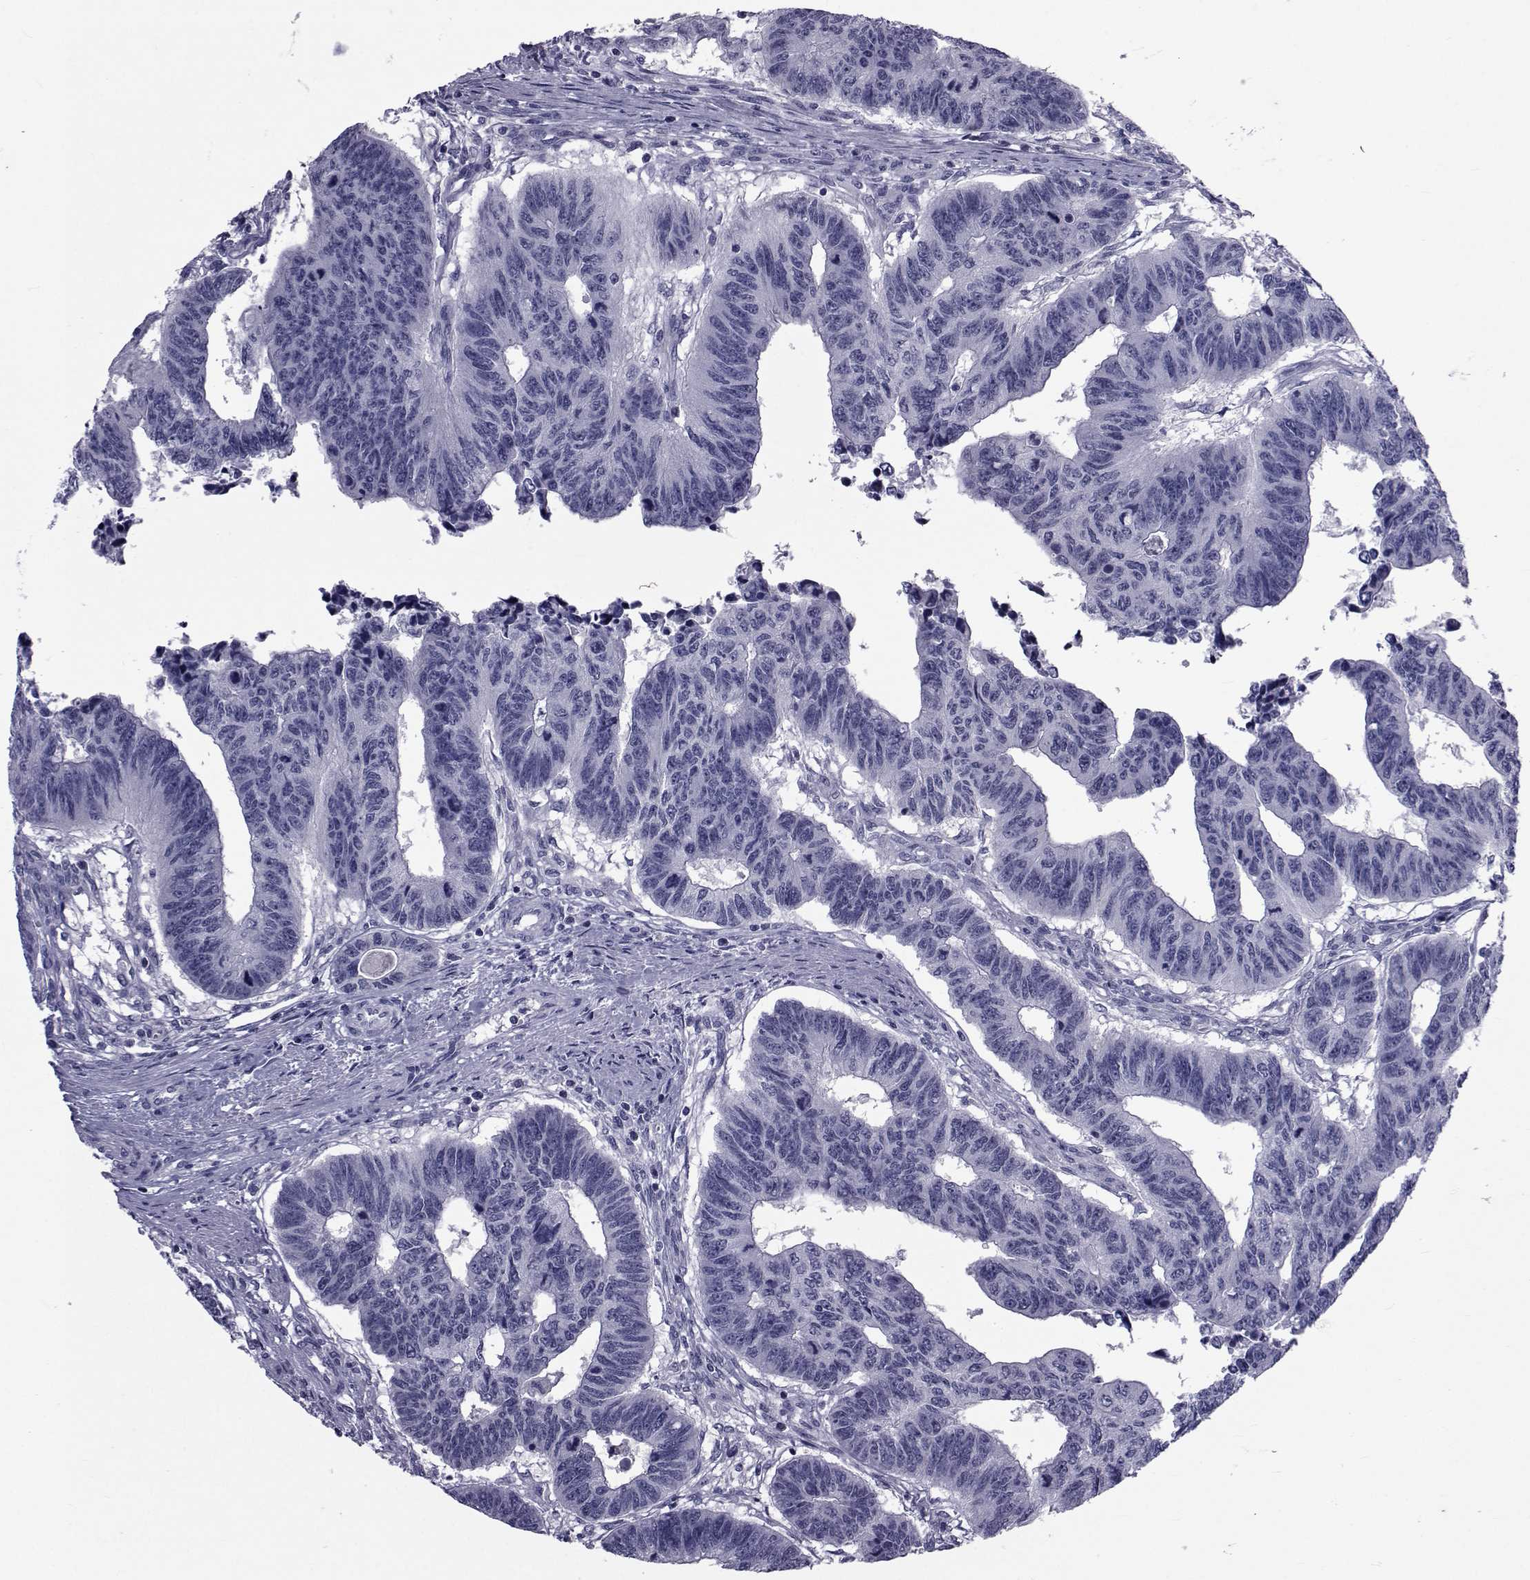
{"staining": {"intensity": "negative", "quantity": "none", "location": "none"}, "tissue": "colorectal cancer", "cell_type": "Tumor cells", "image_type": "cancer", "snomed": [{"axis": "morphology", "description": "Adenocarcinoma, NOS"}, {"axis": "topography", "description": "Rectum"}], "caption": "This is an immunohistochemistry micrograph of adenocarcinoma (colorectal). There is no staining in tumor cells.", "gene": "PAX2", "patient": {"sex": "female", "age": 85}}